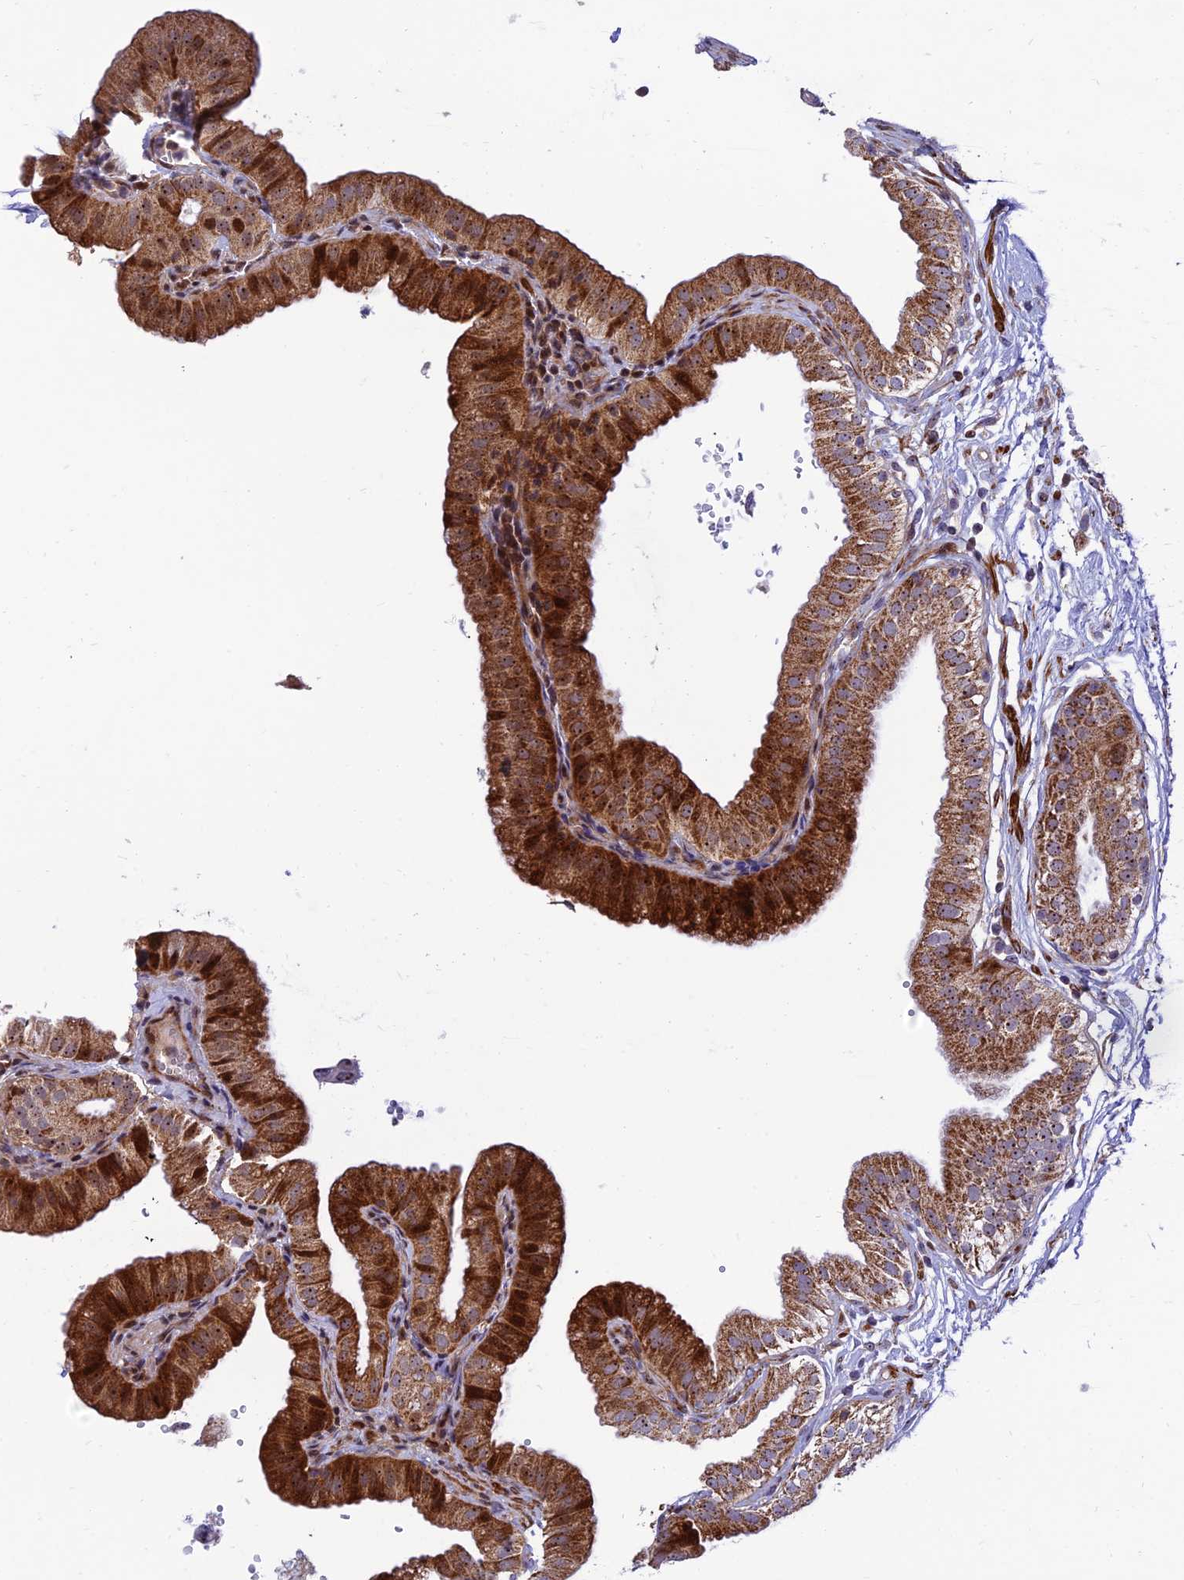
{"staining": {"intensity": "strong", "quantity": ">75%", "location": "cytoplasmic/membranous"}, "tissue": "gallbladder", "cell_type": "Glandular cells", "image_type": "normal", "snomed": [{"axis": "morphology", "description": "Normal tissue, NOS"}, {"axis": "topography", "description": "Gallbladder"}], "caption": "Gallbladder stained with IHC displays strong cytoplasmic/membranous staining in approximately >75% of glandular cells.", "gene": "KBTBD7", "patient": {"sex": "female", "age": 61}}